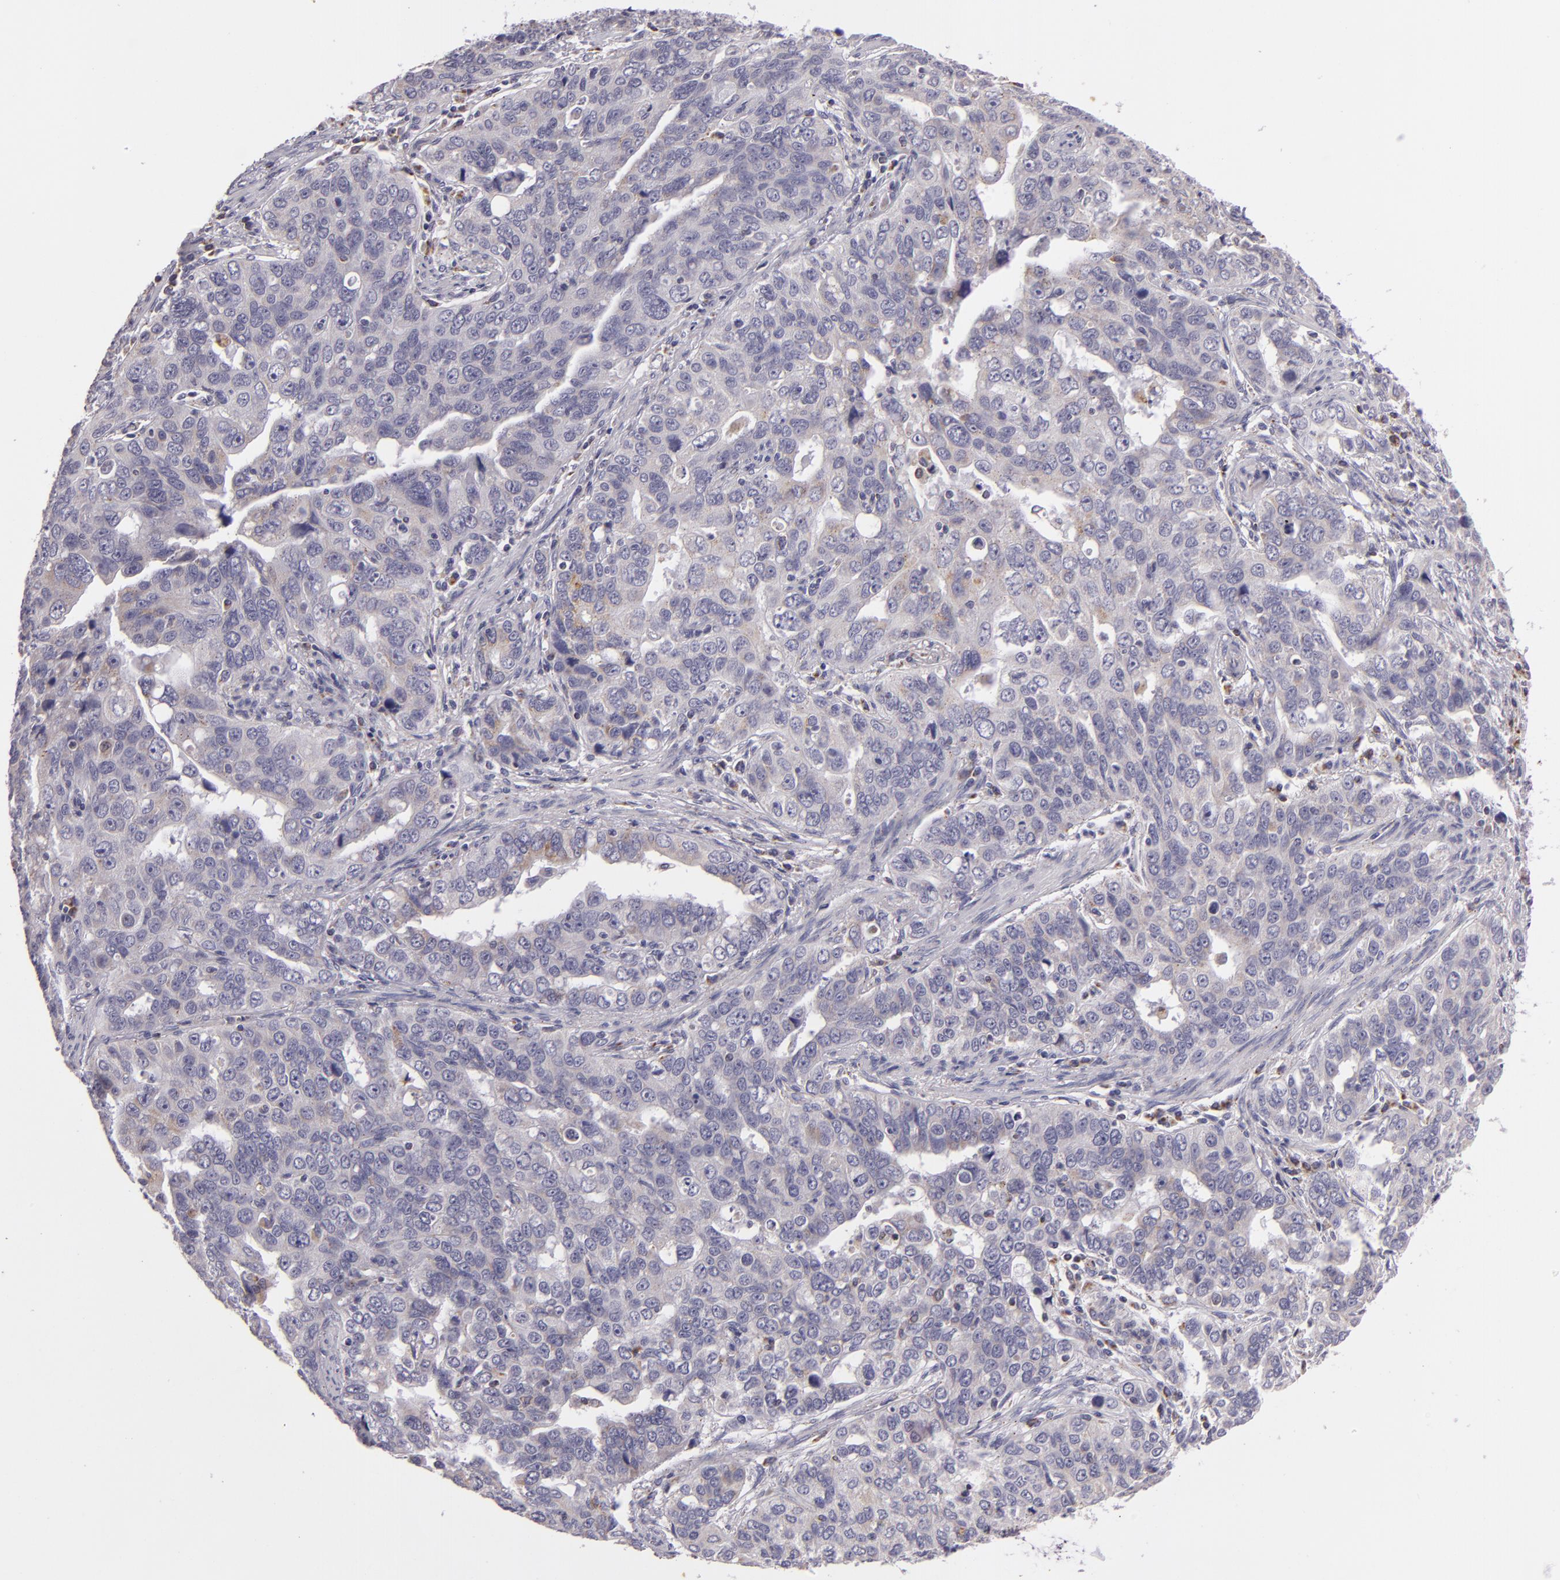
{"staining": {"intensity": "weak", "quantity": "<25%", "location": "cytoplasmic/membranous"}, "tissue": "stomach cancer", "cell_type": "Tumor cells", "image_type": "cancer", "snomed": [{"axis": "morphology", "description": "Adenocarcinoma, NOS"}, {"axis": "topography", "description": "Stomach, upper"}], "caption": "DAB (3,3'-diaminobenzidine) immunohistochemical staining of human adenocarcinoma (stomach) displays no significant positivity in tumor cells.", "gene": "CILK1", "patient": {"sex": "male", "age": 76}}